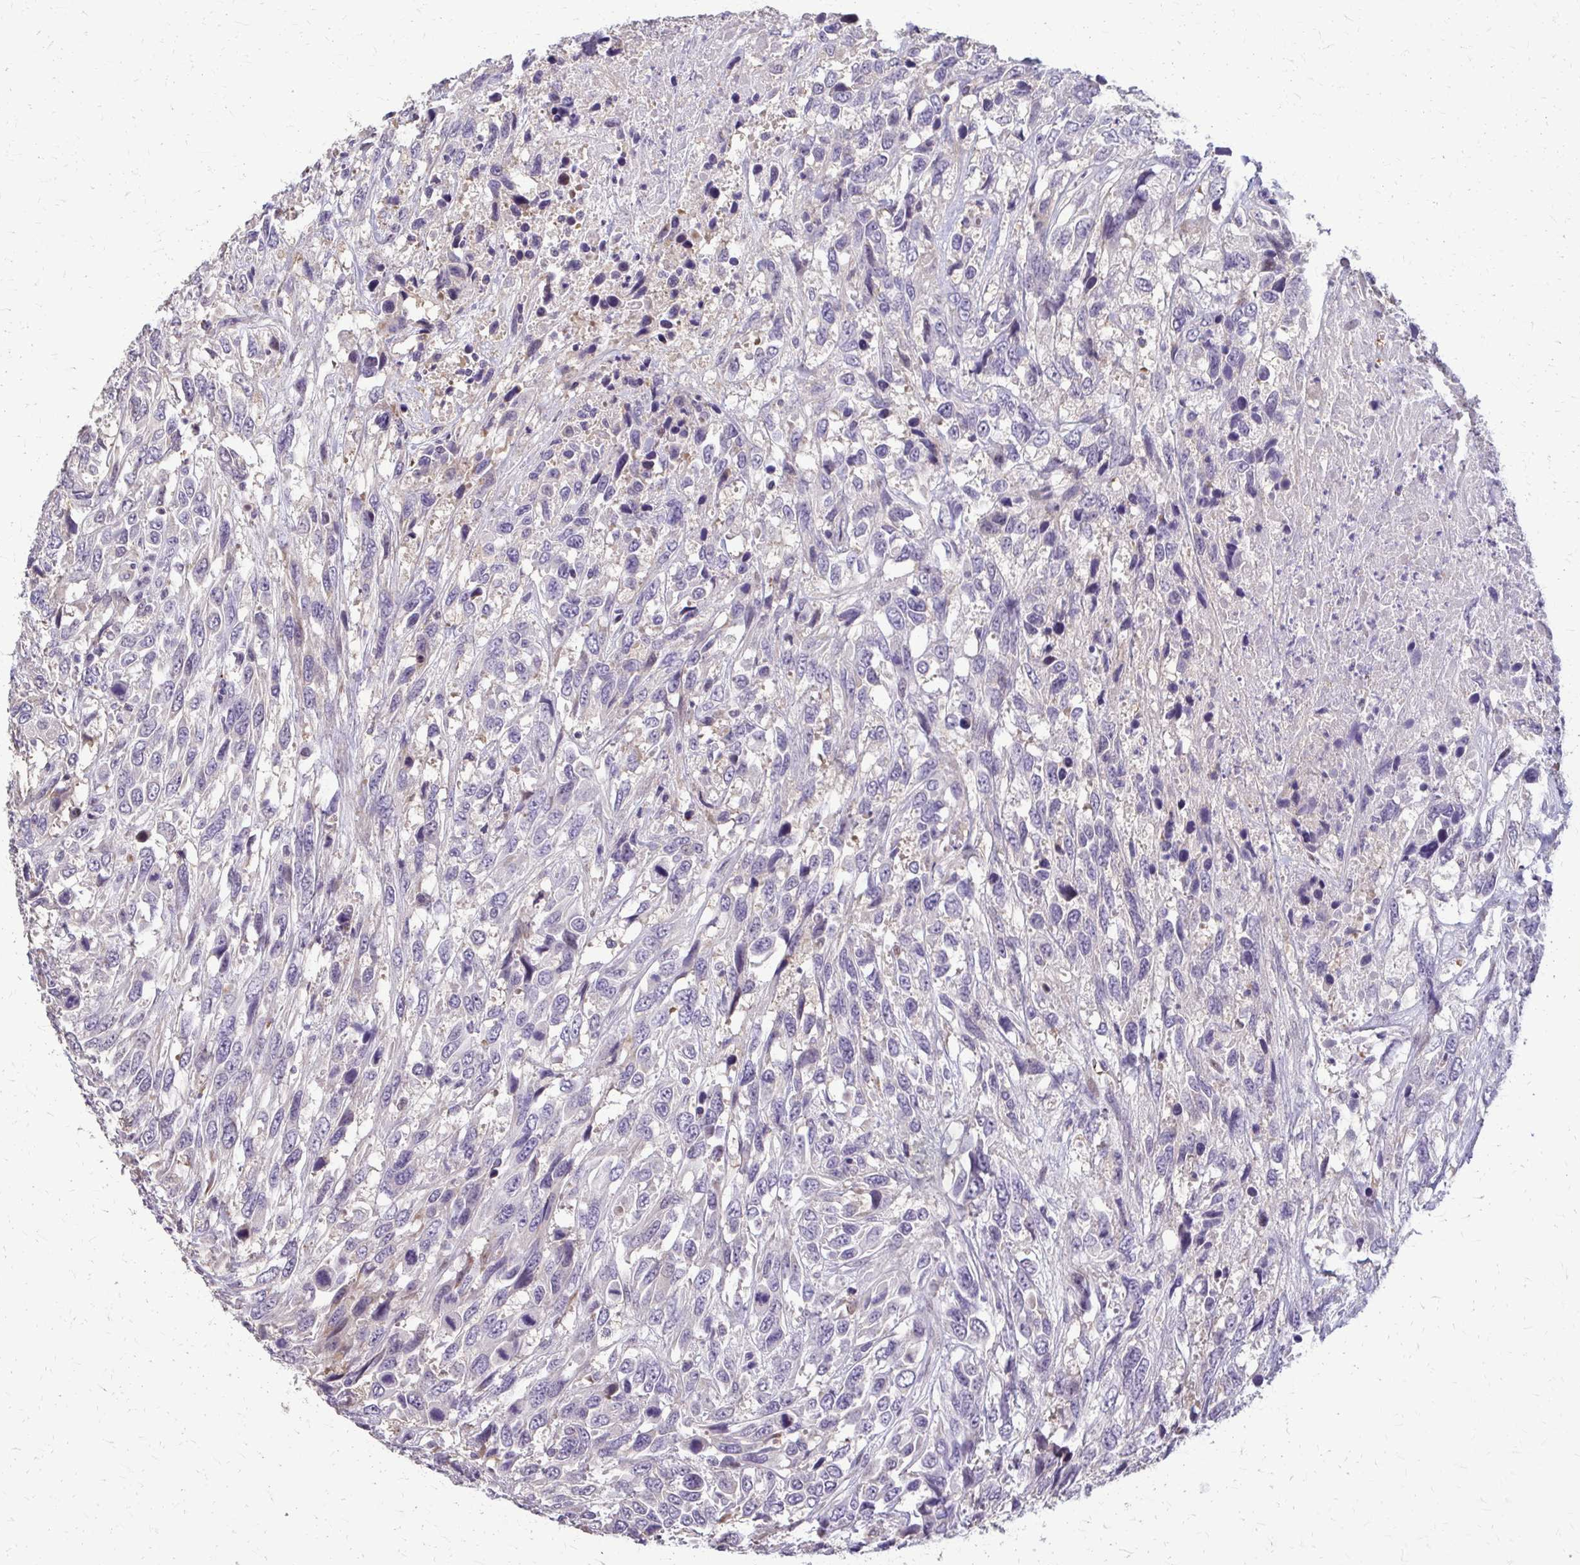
{"staining": {"intensity": "negative", "quantity": "none", "location": "none"}, "tissue": "urothelial cancer", "cell_type": "Tumor cells", "image_type": "cancer", "snomed": [{"axis": "morphology", "description": "Urothelial carcinoma, High grade"}, {"axis": "topography", "description": "Urinary bladder"}], "caption": "Immunohistochemical staining of high-grade urothelial carcinoma exhibits no significant positivity in tumor cells.", "gene": "ZNF34", "patient": {"sex": "female", "age": 70}}